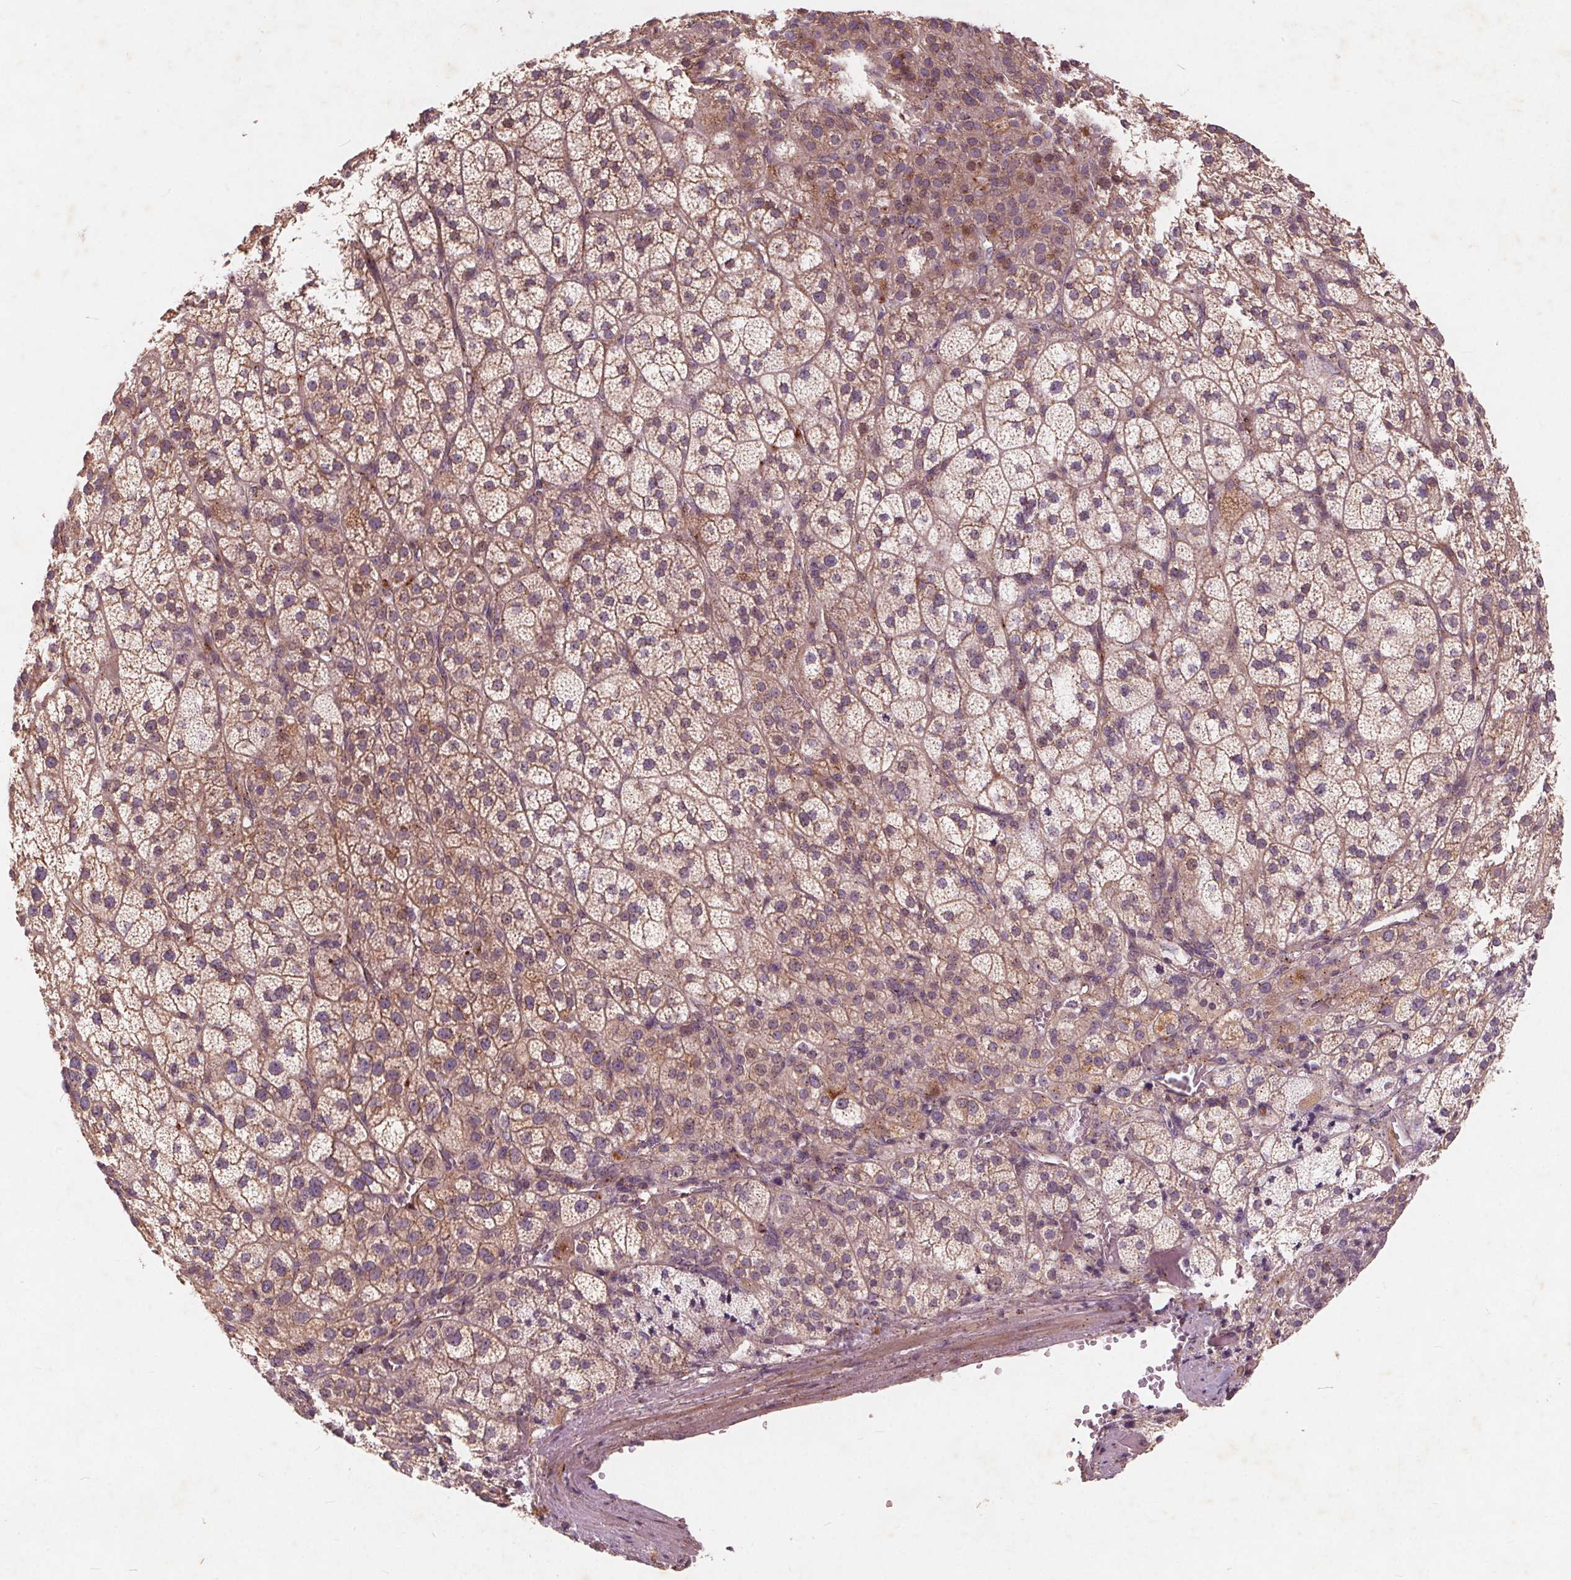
{"staining": {"intensity": "moderate", "quantity": ">75%", "location": "cytoplasmic/membranous"}, "tissue": "adrenal gland", "cell_type": "Glandular cells", "image_type": "normal", "snomed": [{"axis": "morphology", "description": "Normal tissue, NOS"}, {"axis": "topography", "description": "Adrenal gland"}], "caption": "Moderate cytoplasmic/membranous positivity for a protein is identified in approximately >75% of glandular cells of normal adrenal gland using immunohistochemistry (IHC).", "gene": "CSNK1G2", "patient": {"sex": "female", "age": 60}}